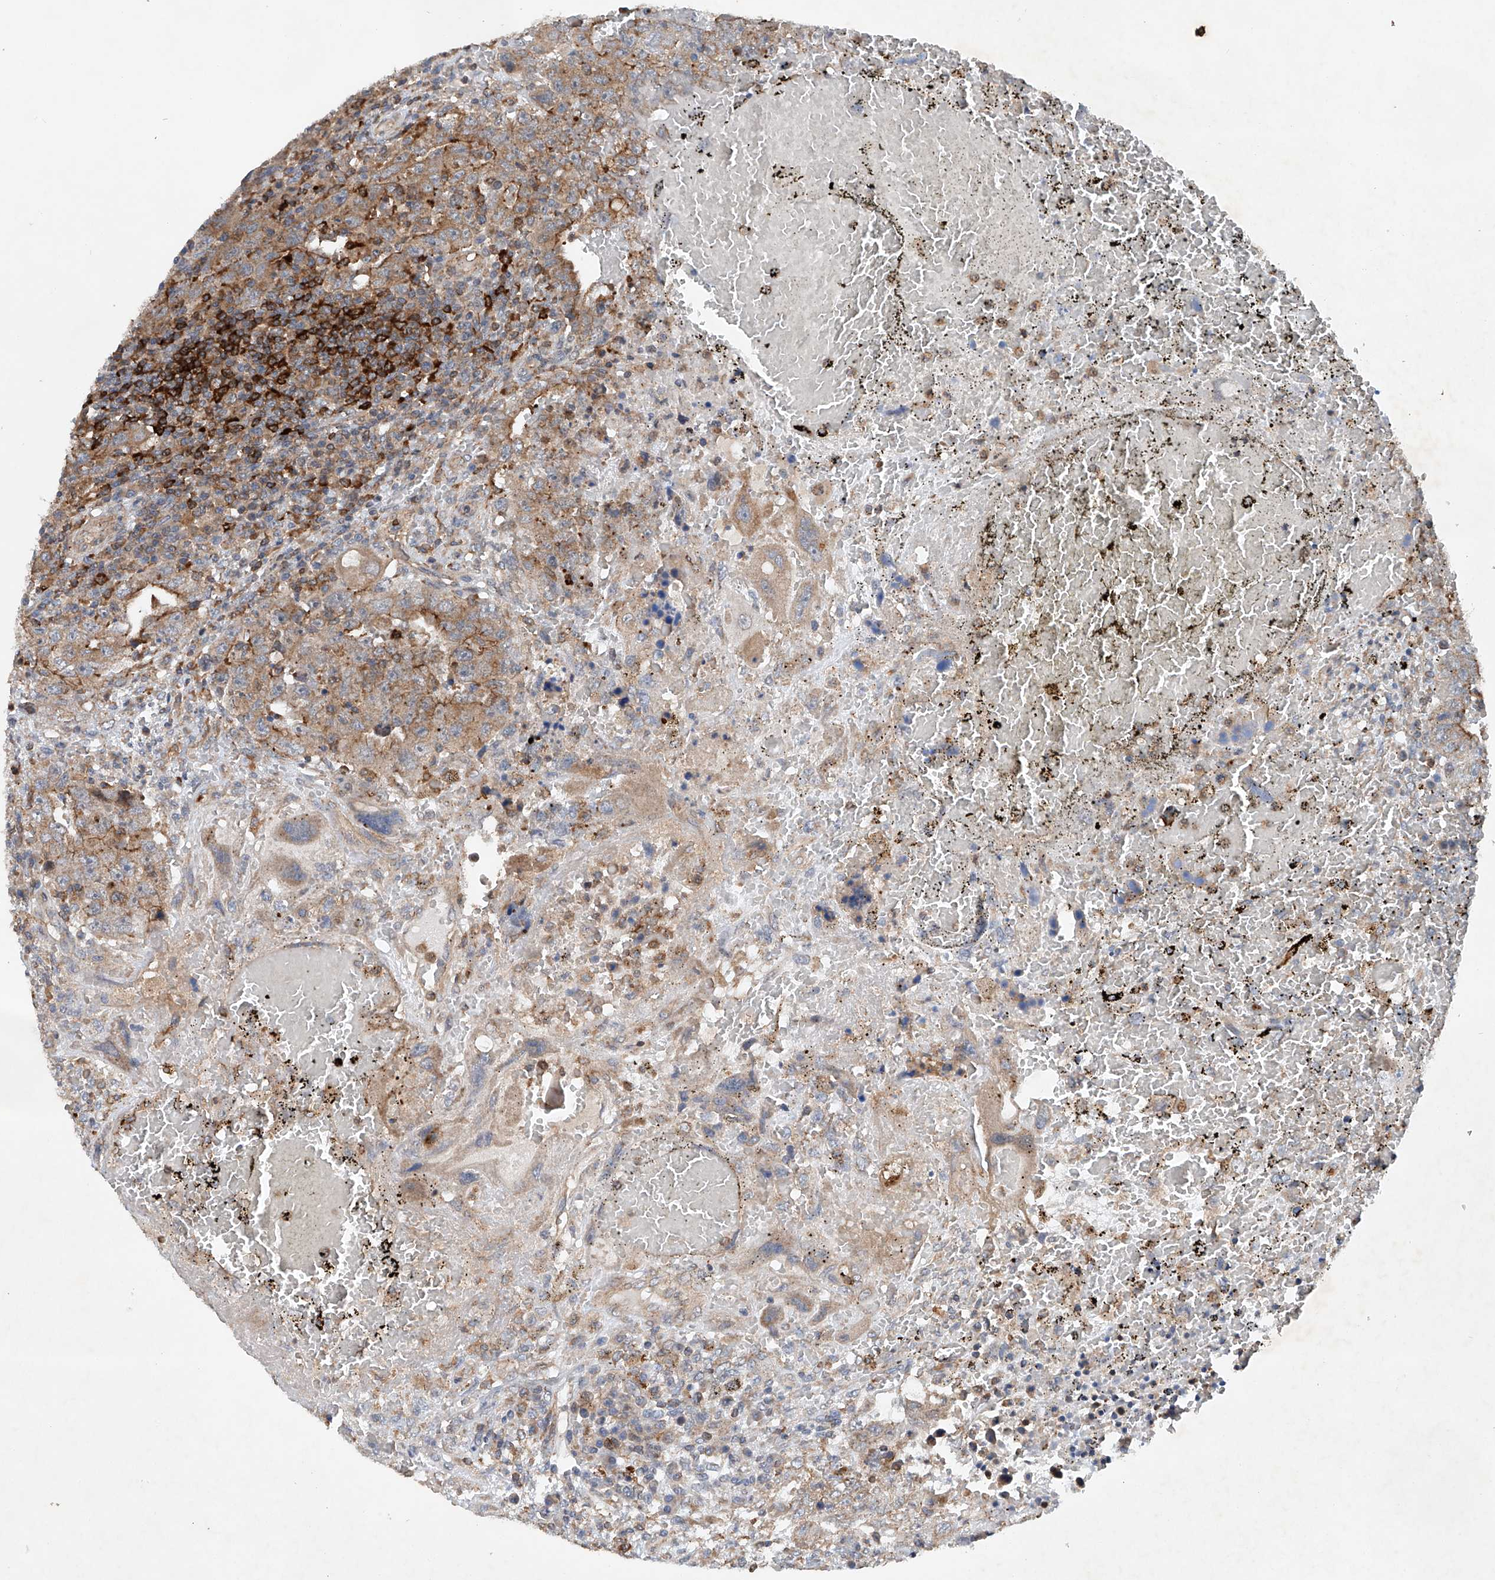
{"staining": {"intensity": "moderate", "quantity": ">75%", "location": "cytoplasmic/membranous"}, "tissue": "testis cancer", "cell_type": "Tumor cells", "image_type": "cancer", "snomed": [{"axis": "morphology", "description": "Carcinoma, Embryonal, NOS"}, {"axis": "topography", "description": "Testis"}], "caption": "Immunohistochemistry (IHC) micrograph of neoplastic tissue: testis cancer stained using IHC shows medium levels of moderate protein expression localized specifically in the cytoplasmic/membranous of tumor cells, appearing as a cytoplasmic/membranous brown color.", "gene": "CEP85L", "patient": {"sex": "male", "age": 26}}